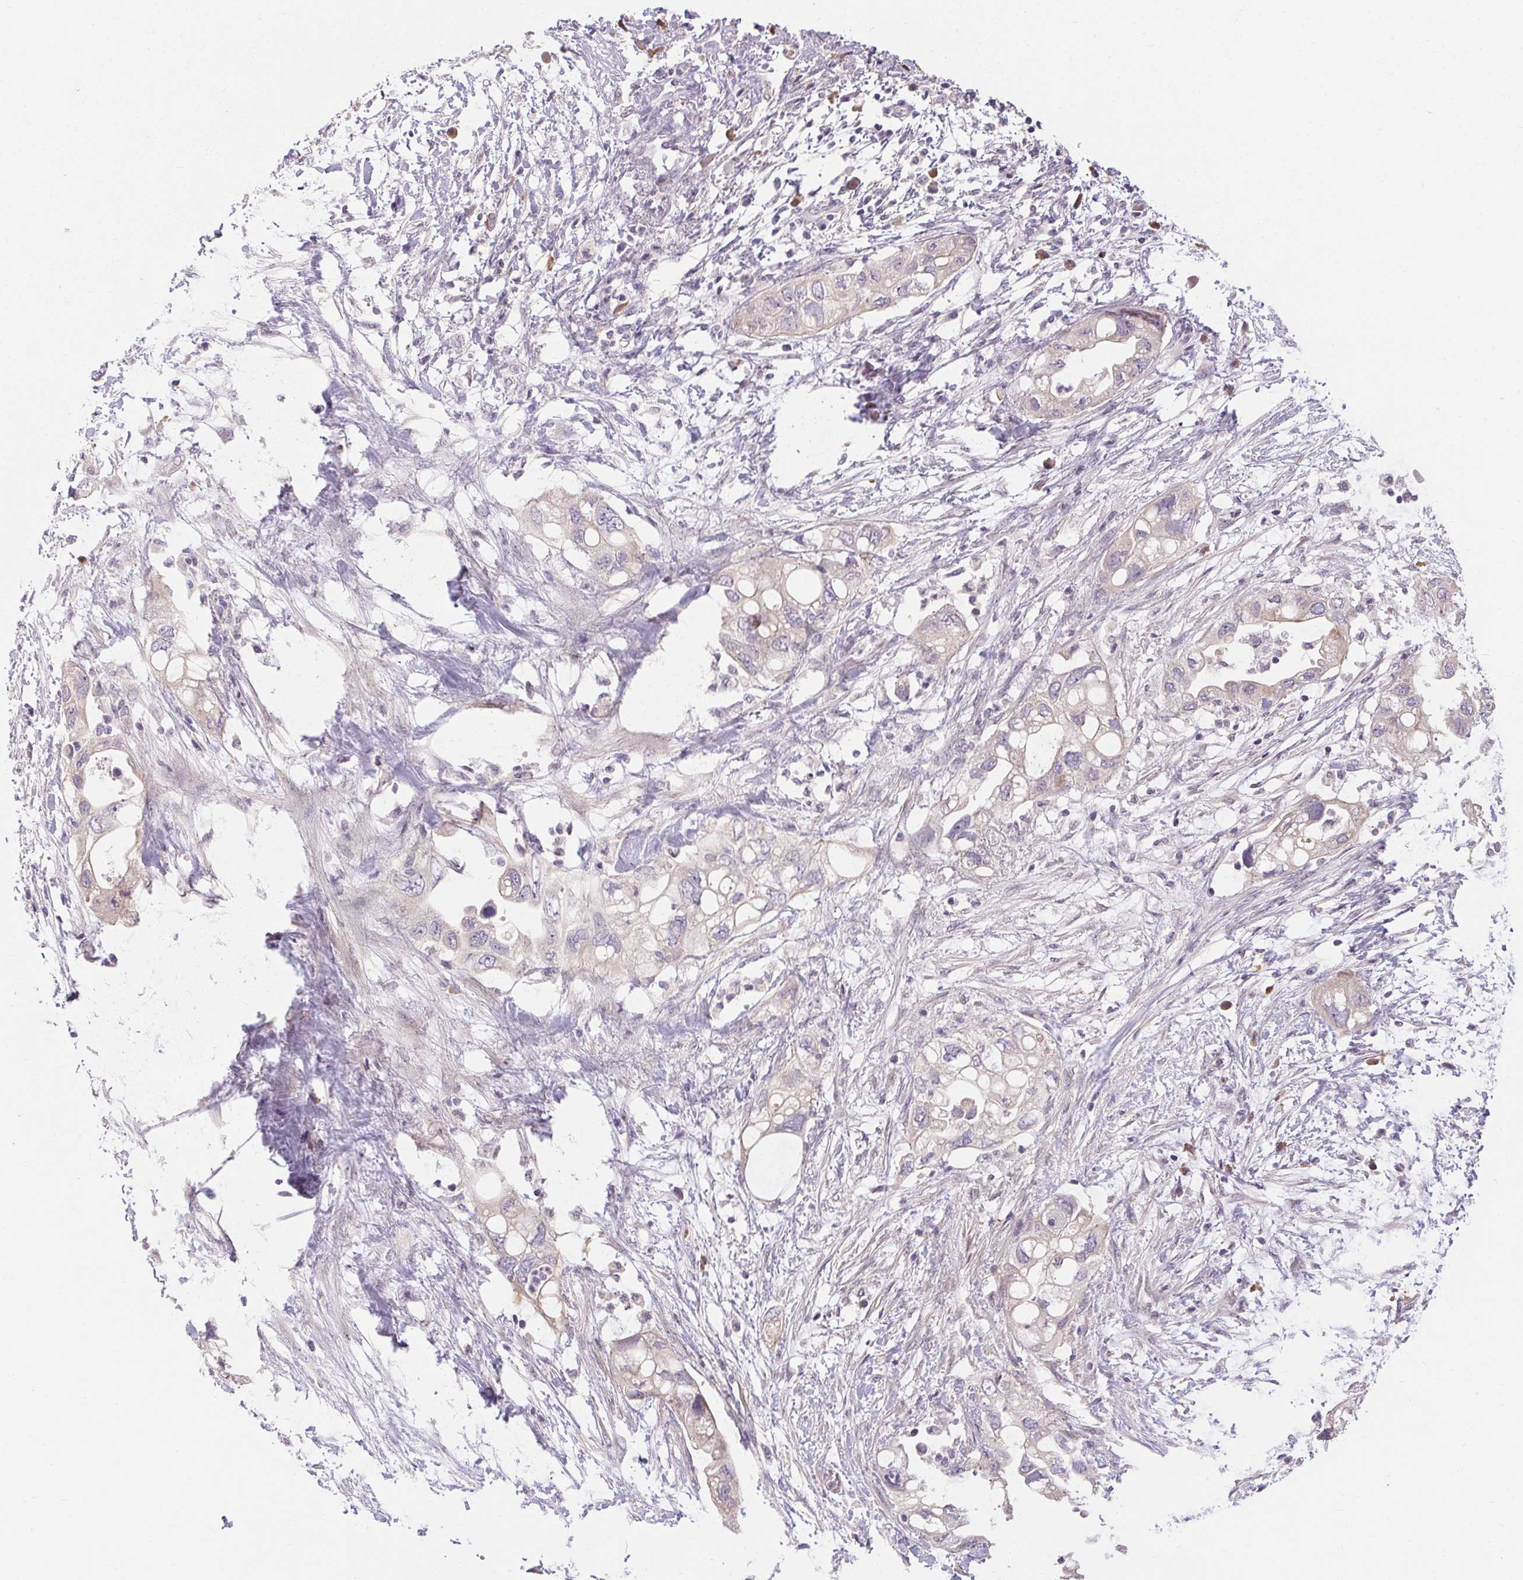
{"staining": {"intensity": "weak", "quantity": "<25%", "location": "cytoplasmic/membranous"}, "tissue": "pancreatic cancer", "cell_type": "Tumor cells", "image_type": "cancer", "snomed": [{"axis": "morphology", "description": "Adenocarcinoma, NOS"}, {"axis": "topography", "description": "Pancreas"}], "caption": "Pancreatic cancer (adenocarcinoma) stained for a protein using immunohistochemistry (IHC) shows no staining tumor cells.", "gene": "TMEM52B", "patient": {"sex": "female", "age": 72}}